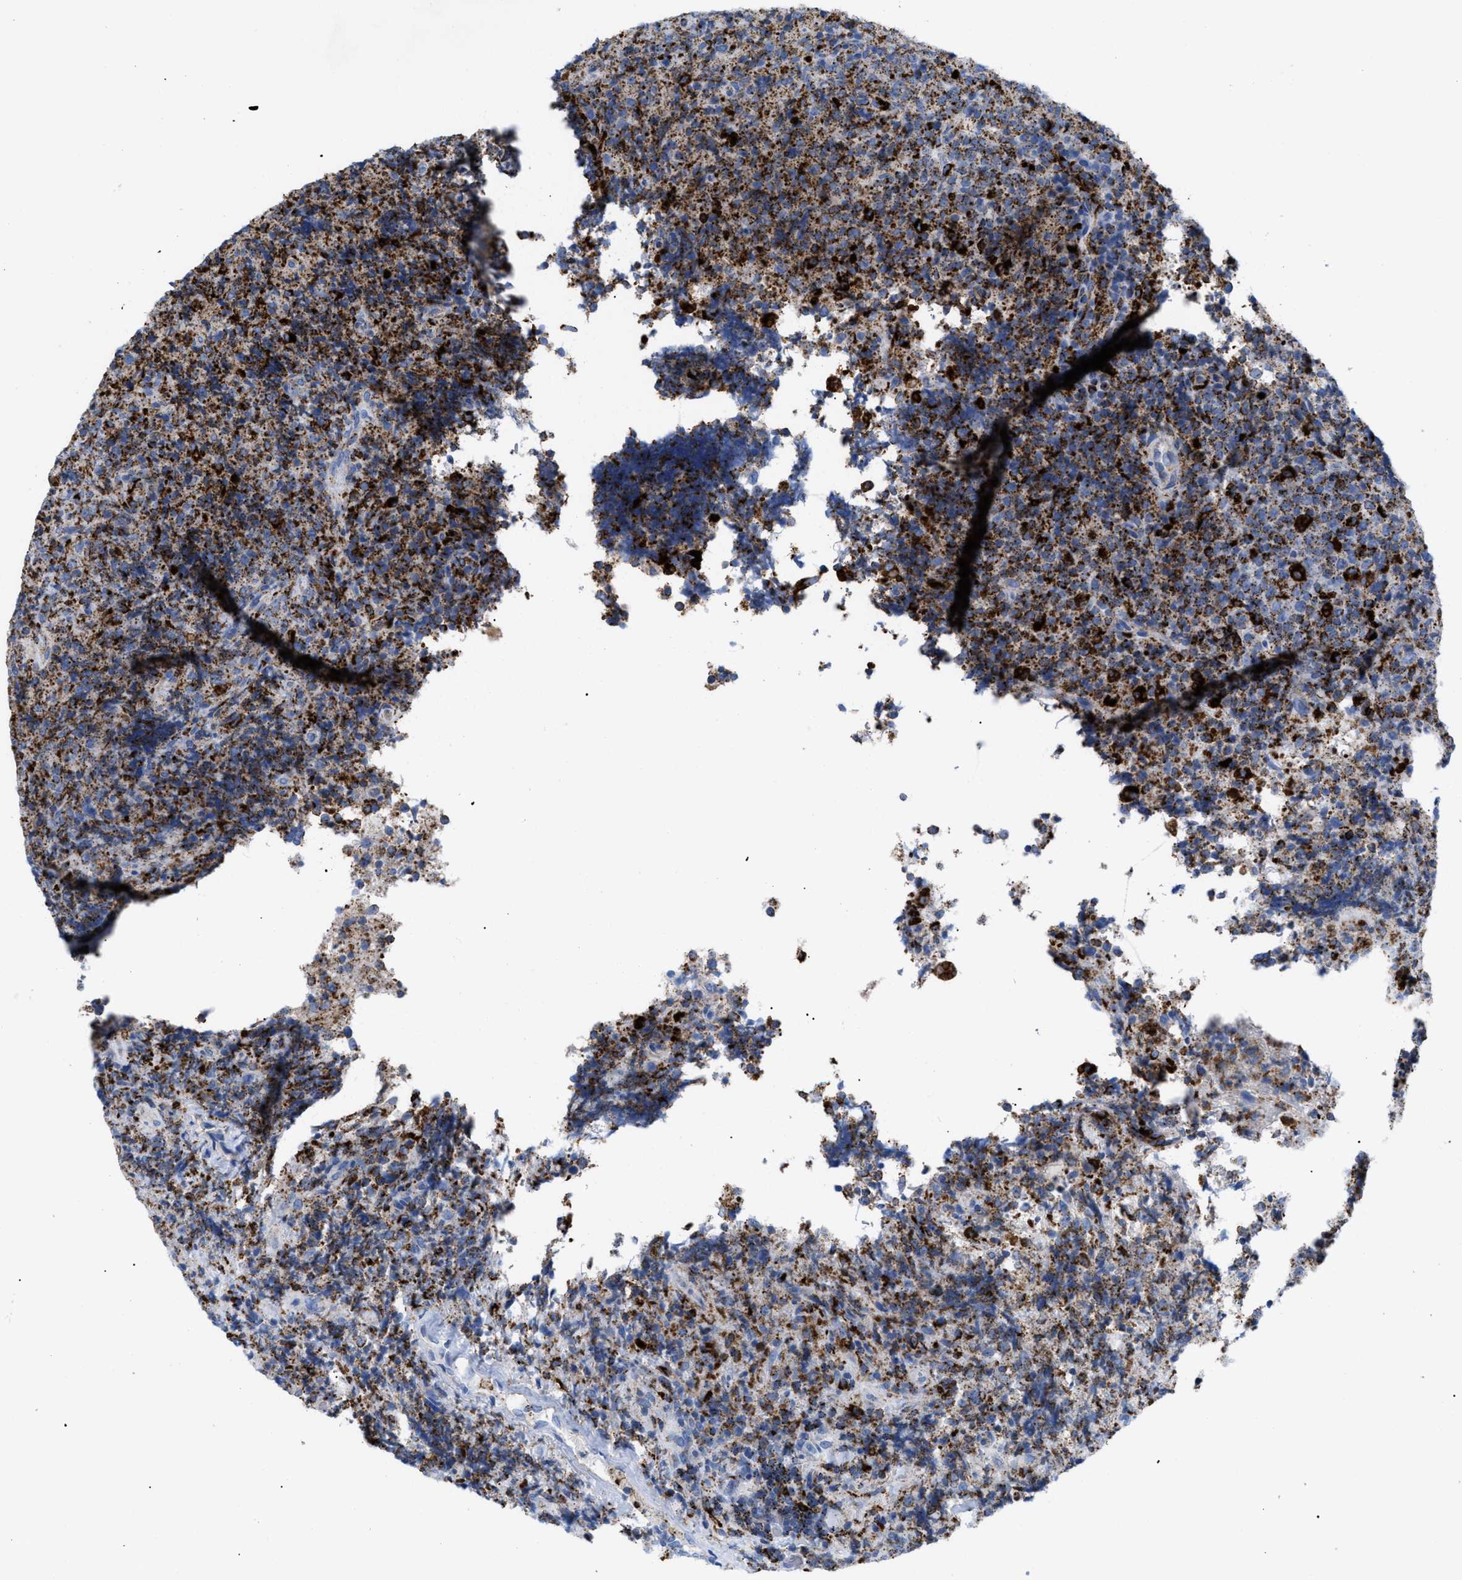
{"staining": {"intensity": "strong", "quantity": "25%-75%", "location": "cytoplasmic/membranous"}, "tissue": "lymphoma", "cell_type": "Tumor cells", "image_type": "cancer", "snomed": [{"axis": "morphology", "description": "Malignant lymphoma, non-Hodgkin's type, High grade"}, {"axis": "topography", "description": "Tonsil"}], "caption": "A brown stain highlights strong cytoplasmic/membranous staining of a protein in malignant lymphoma, non-Hodgkin's type (high-grade) tumor cells. (IHC, brightfield microscopy, high magnification).", "gene": "DRAM2", "patient": {"sex": "female", "age": 36}}